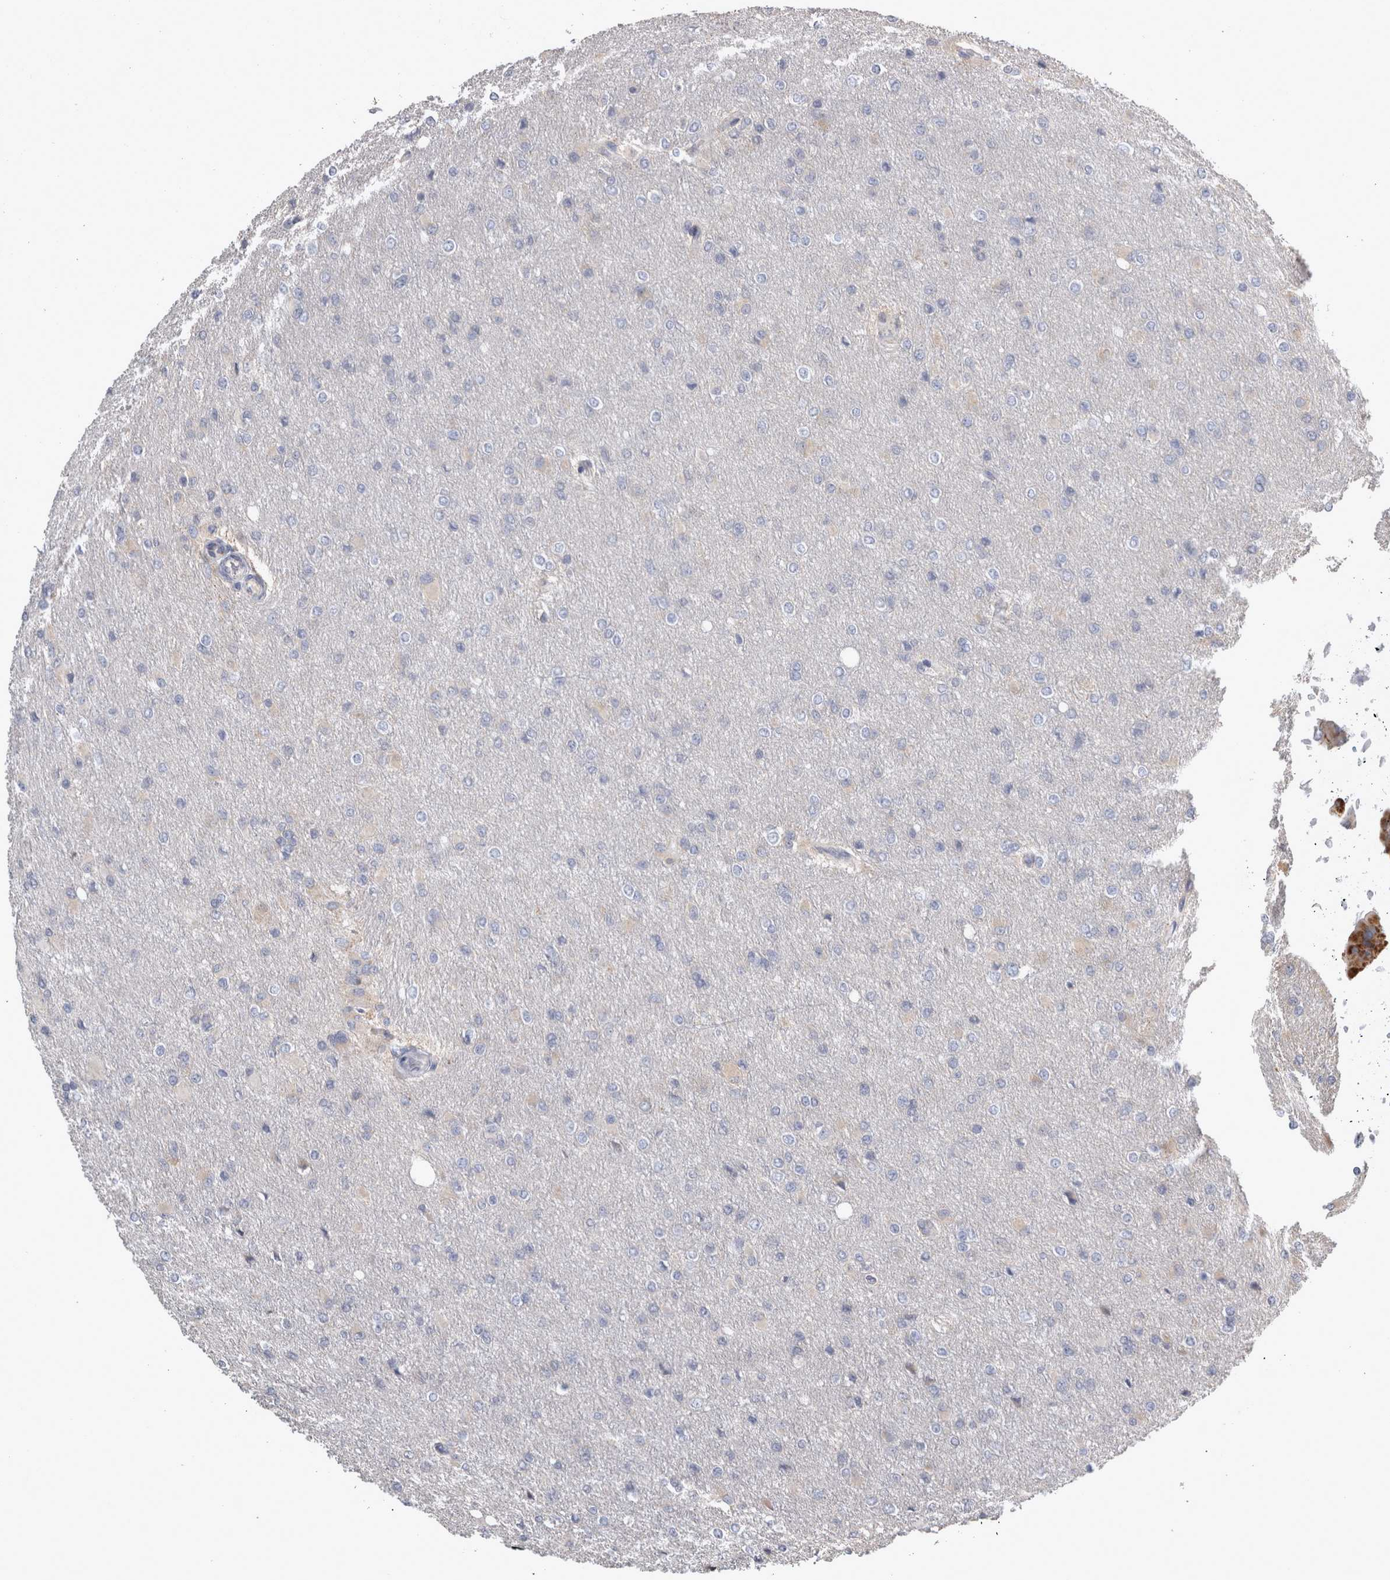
{"staining": {"intensity": "negative", "quantity": "none", "location": "none"}, "tissue": "glioma", "cell_type": "Tumor cells", "image_type": "cancer", "snomed": [{"axis": "morphology", "description": "Glioma, malignant, High grade"}, {"axis": "topography", "description": "Cerebral cortex"}], "caption": "An image of malignant glioma (high-grade) stained for a protein shows no brown staining in tumor cells.", "gene": "TCAP", "patient": {"sex": "female", "age": 36}}